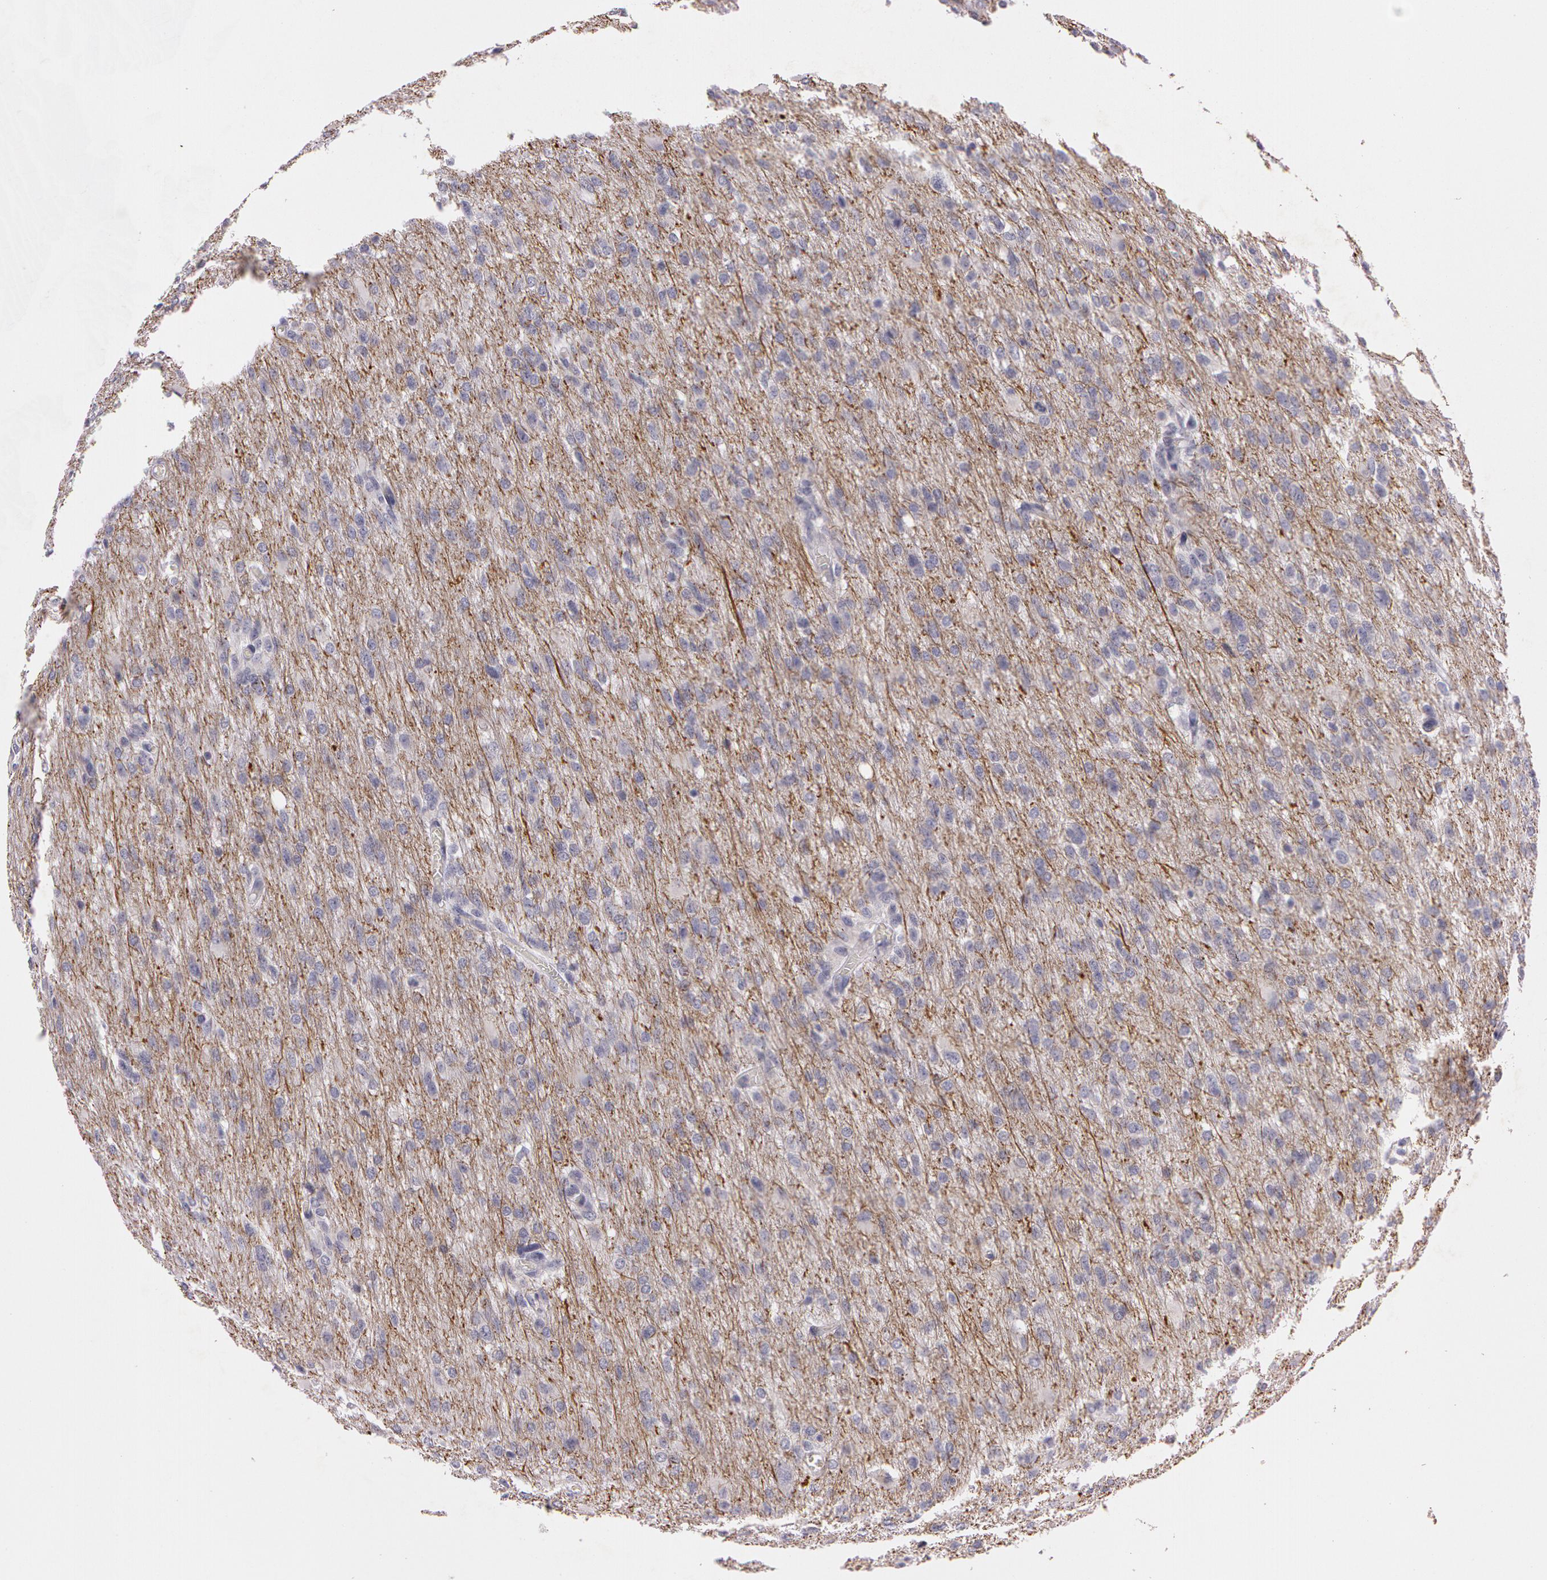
{"staining": {"intensity": "negative", "quantity": "none", "location": "none"}, "tissue": "glioma", "cell_type": "Tumor cells", "image_type": "cancer", "snomed": [{"axis": "morphology", "description": "Glioma, malignant, High grade"}, {"axis": "topography", "description": "Brain"}], "caption": "The immunohistochemistry image has no significant staining in tumor cells of malignant glioma (high-grade) tissue. (DAB immunohistochemistry (IHC) with hematoxylin counter stain).", "gene": "MXRA5", "patient": {"sex": "male", "age": 68}}